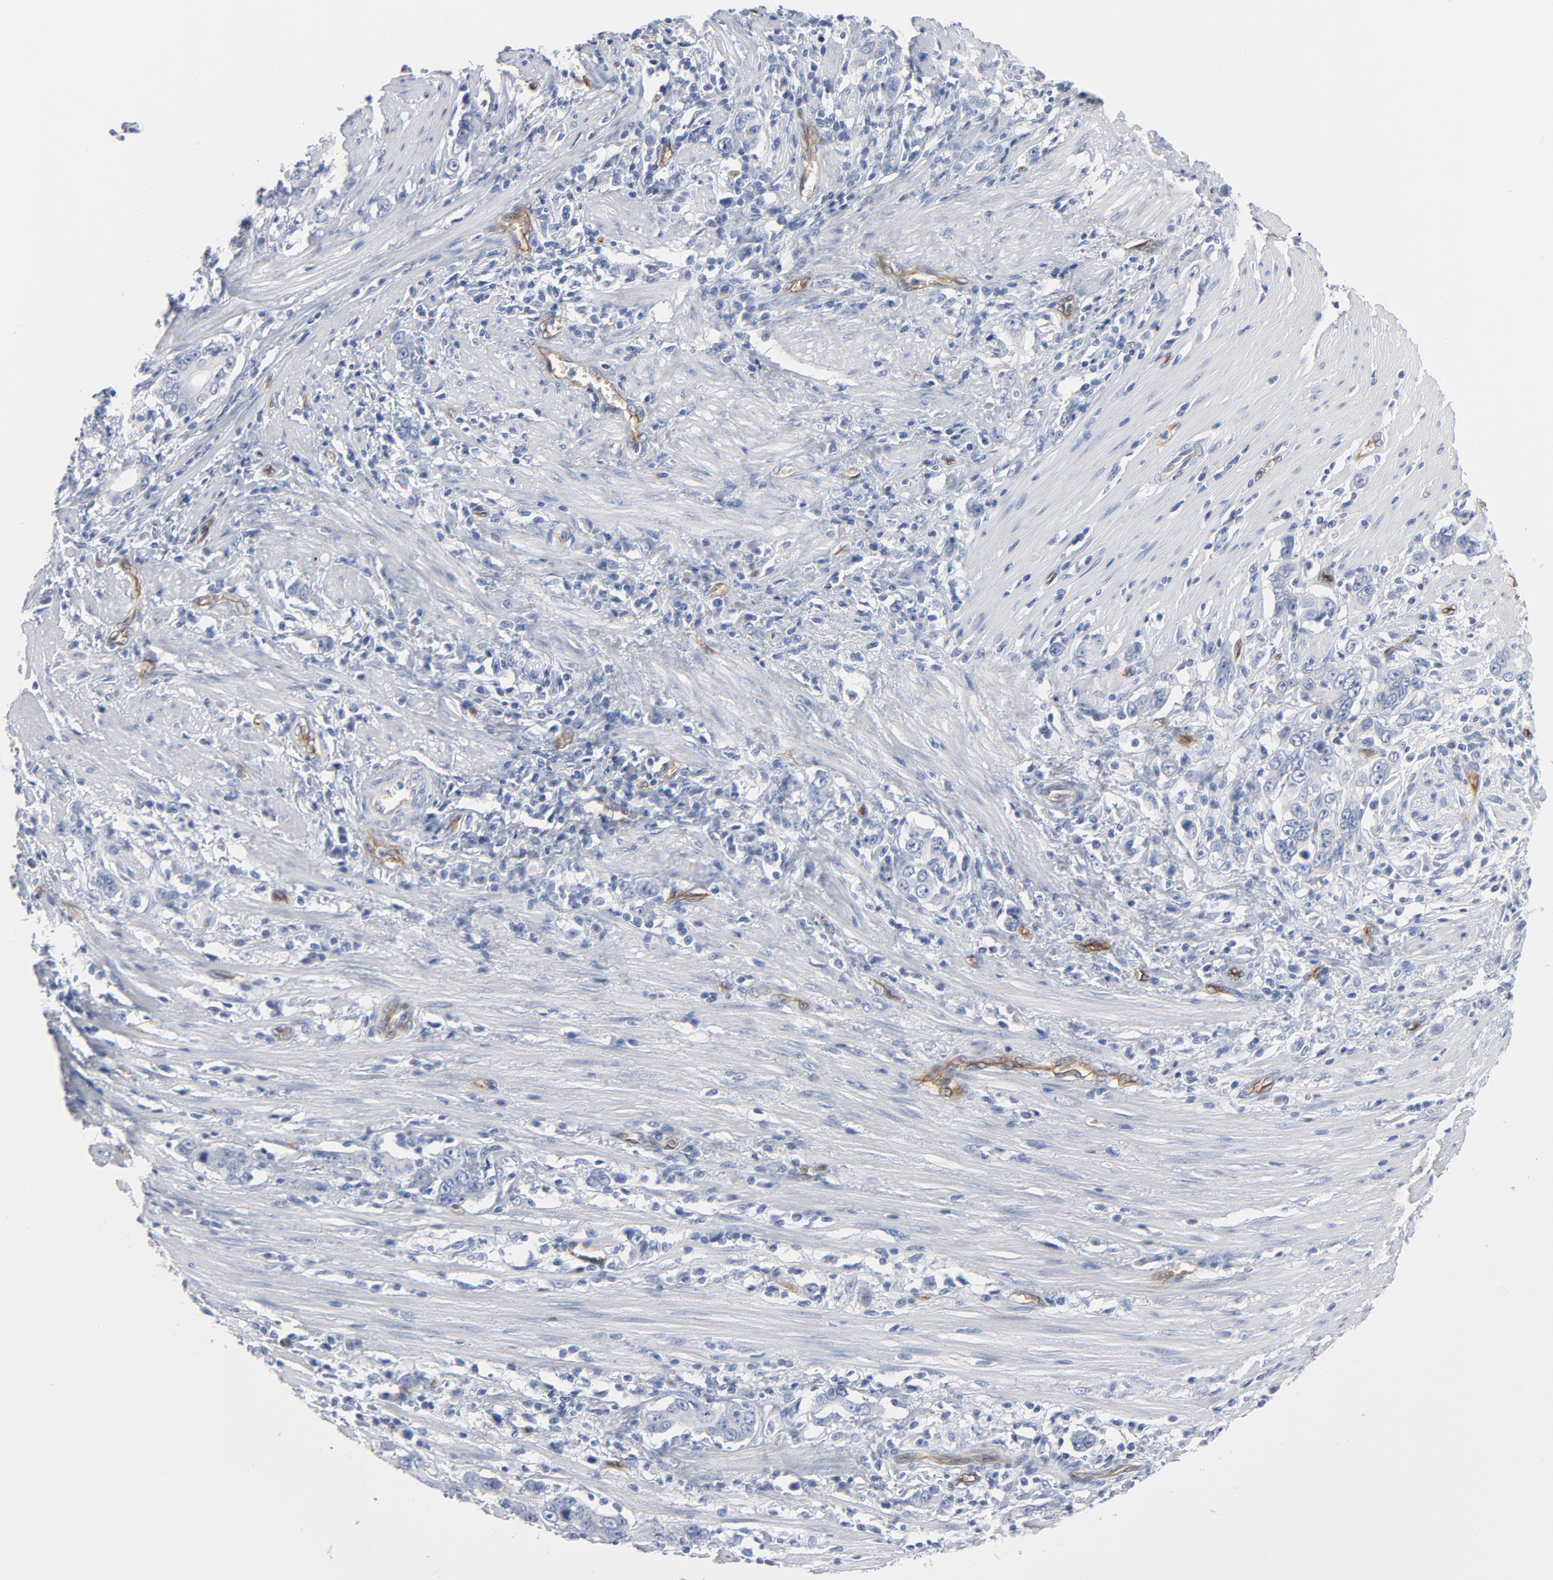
{"staining": {"intensity": "negative", "quantity": "none", "location": "none"}, "tissue": "stomach cancer", "cell_type": "Tumor cells", "image_type": "cancer", "snomed": [{"axis": "morphology", "description": "Adenocarcinoma, NOS"}, {"axis": "topography", "description": "Stomach, lower"}], "caption": "Tumor cells show no significant expression in stomach cancer.", "gene": "SHANK3", "patient": {"sex": "female", "age": 72}}